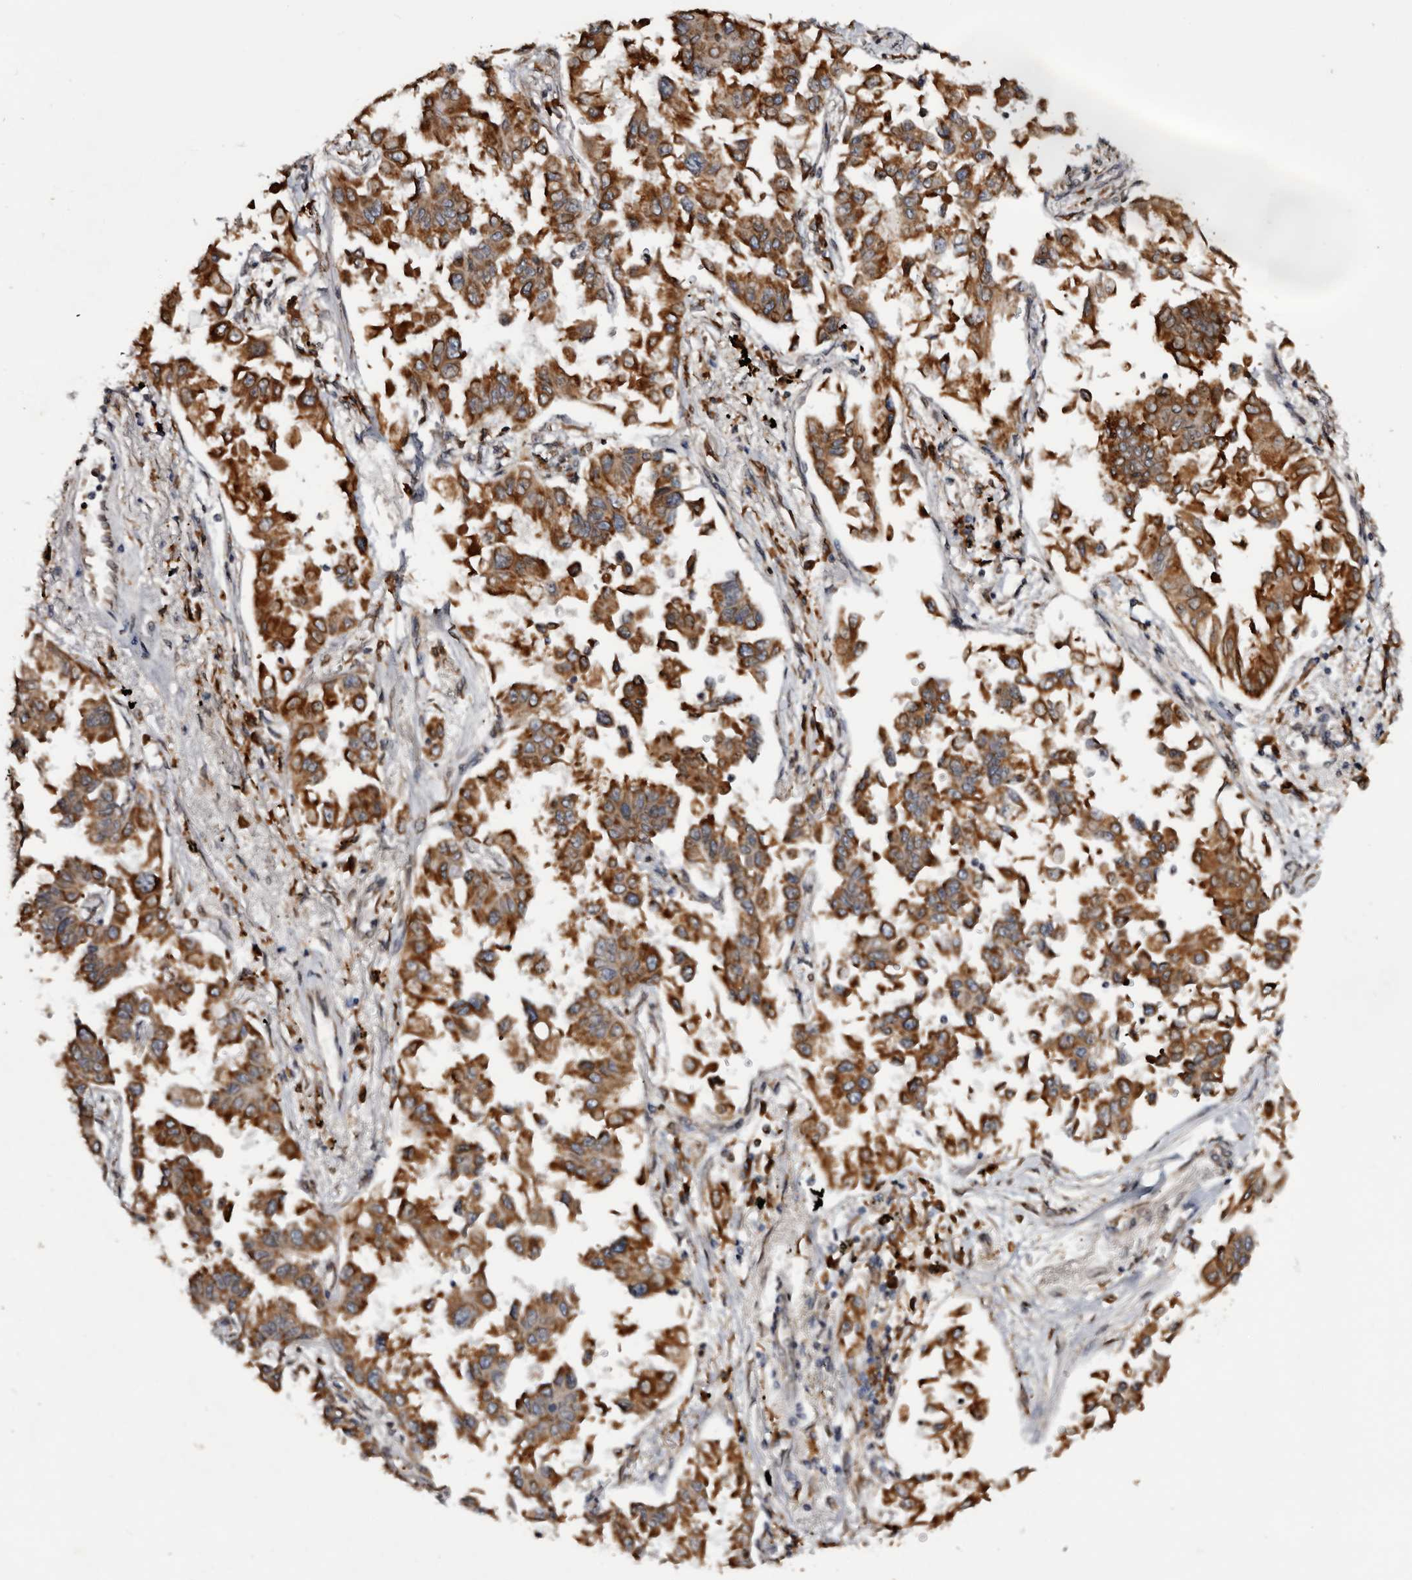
{"staining": {"intensity": "strong", "quantity": ">75%", "location": "cytoplasmic/membranous"}, "tissue": "lung cancer", "cell_type": "Tumor cells", "image_type": "cancer", "snomed": [{"axis": "morphology", "description": "Adenocarcinoma, NOS"}, {"axis": "topography", "description": "Lung"}], "caption": "Immunohistochemistry (IHC) histopathology image of neoplastic tissue: adenocarcinoma (lung) stained using immunohistochemistry reveals high levels of strong protein expression localized specifically in the cytoplasmic/membranous of tumor cells, appearing as a cytoplasmic/membranous brown color.", "gene": "INKA2", "patient": {"sex": "female", "age": 67}}